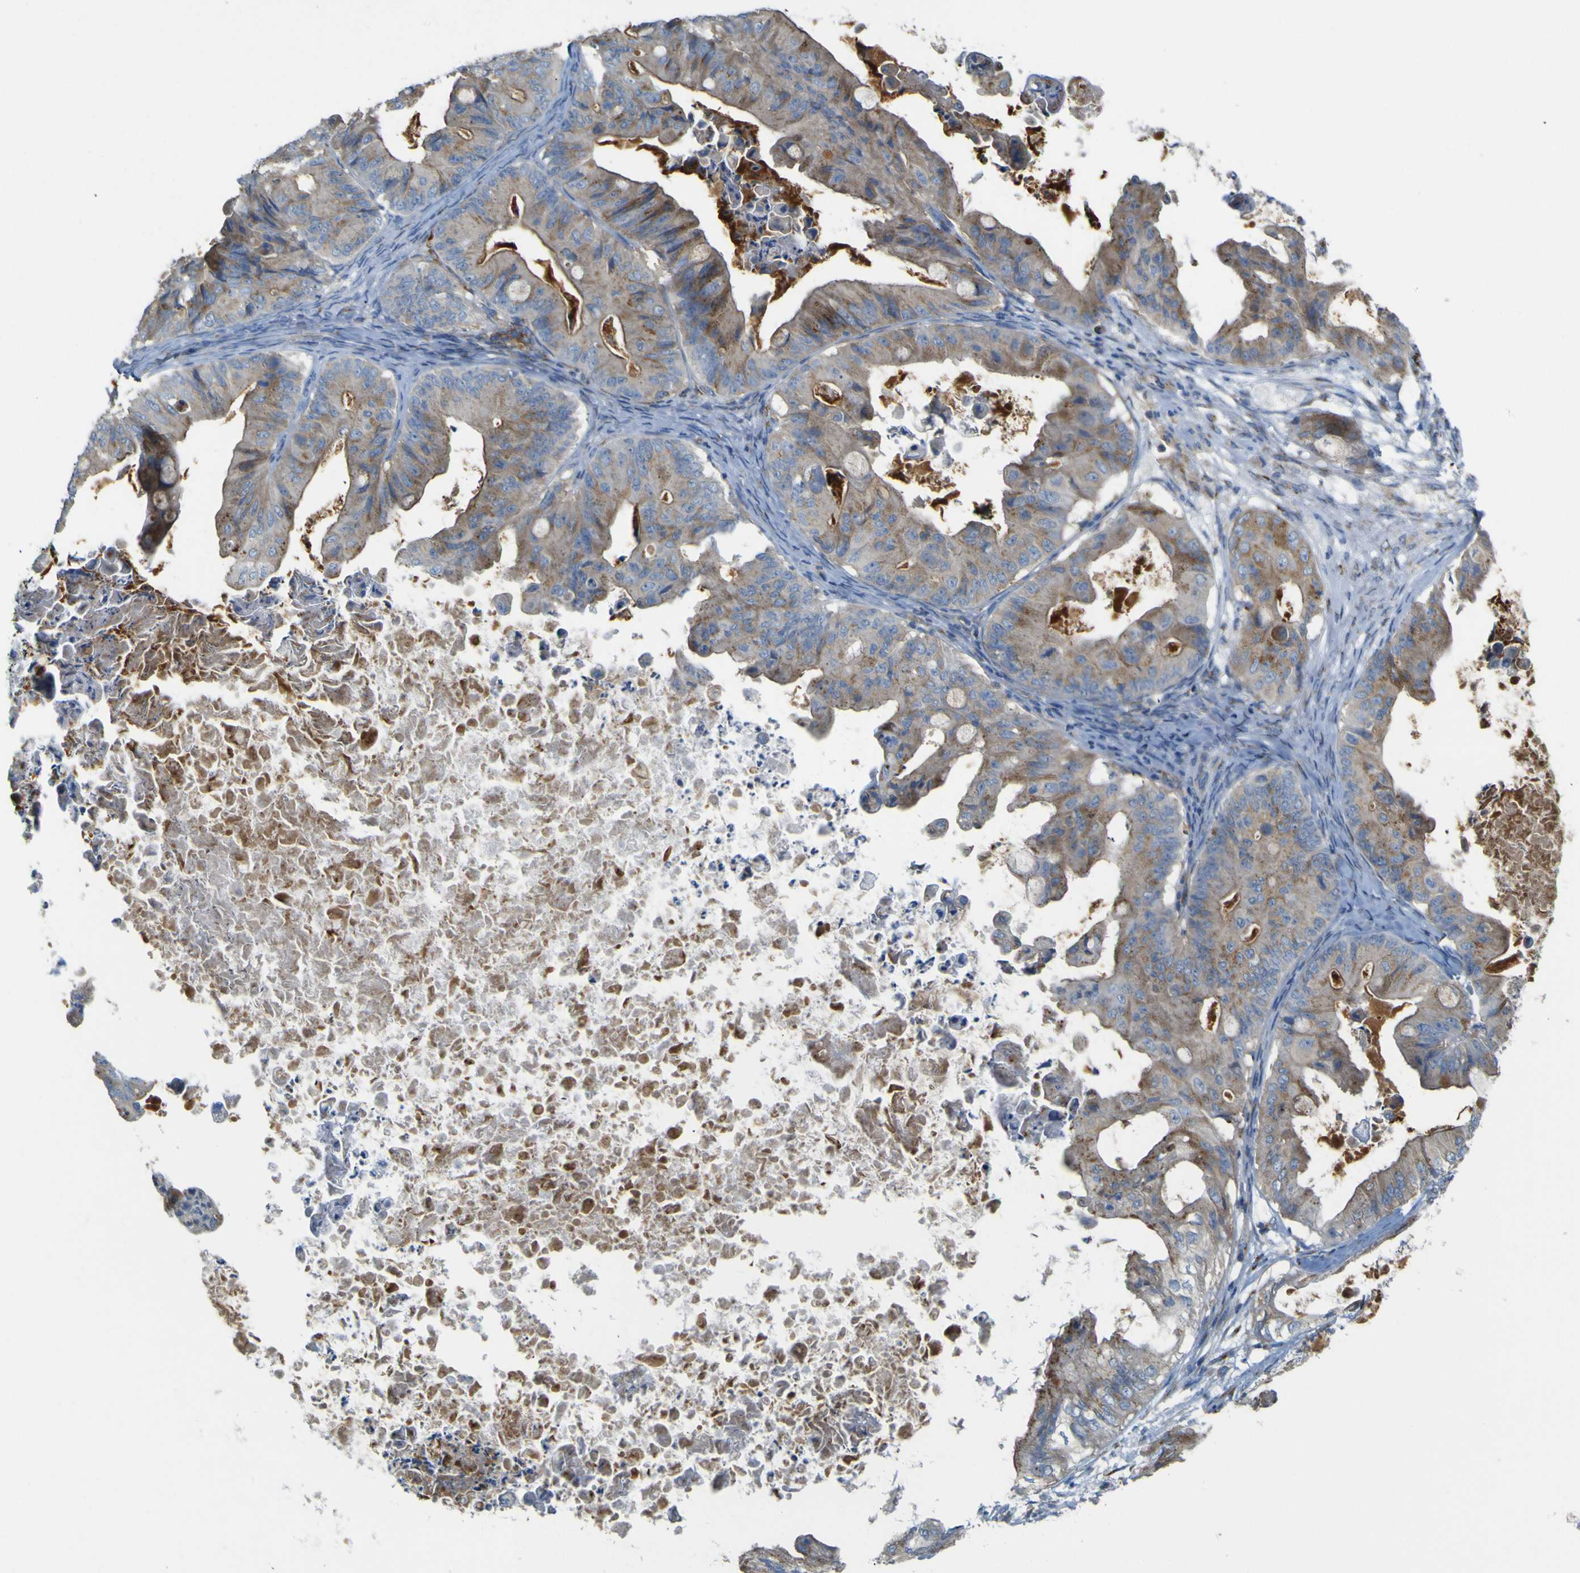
{"staining": {"intensity": "weak", "quantity": ">75%", "location": "cytoplasmic/membranous"}, "tissue": "ovarian cancer", "cell_type": "Tumor cells", "image_type": "cancer", "snomed": [{"axis": "morphology", "description": "Cystadenocarcinoma, mucinous, NOS"}, {"axis": "topography", "description": "Ovary"}], "caption": "The image displays staining of mucinous cystadenocarcinoma (ovarian), revealing weak cytoplasmic/membranous protein staining (brown color) within tumor cells.", "gene": "IGF2R", "patient": {"sex": "female", "age": 37}}